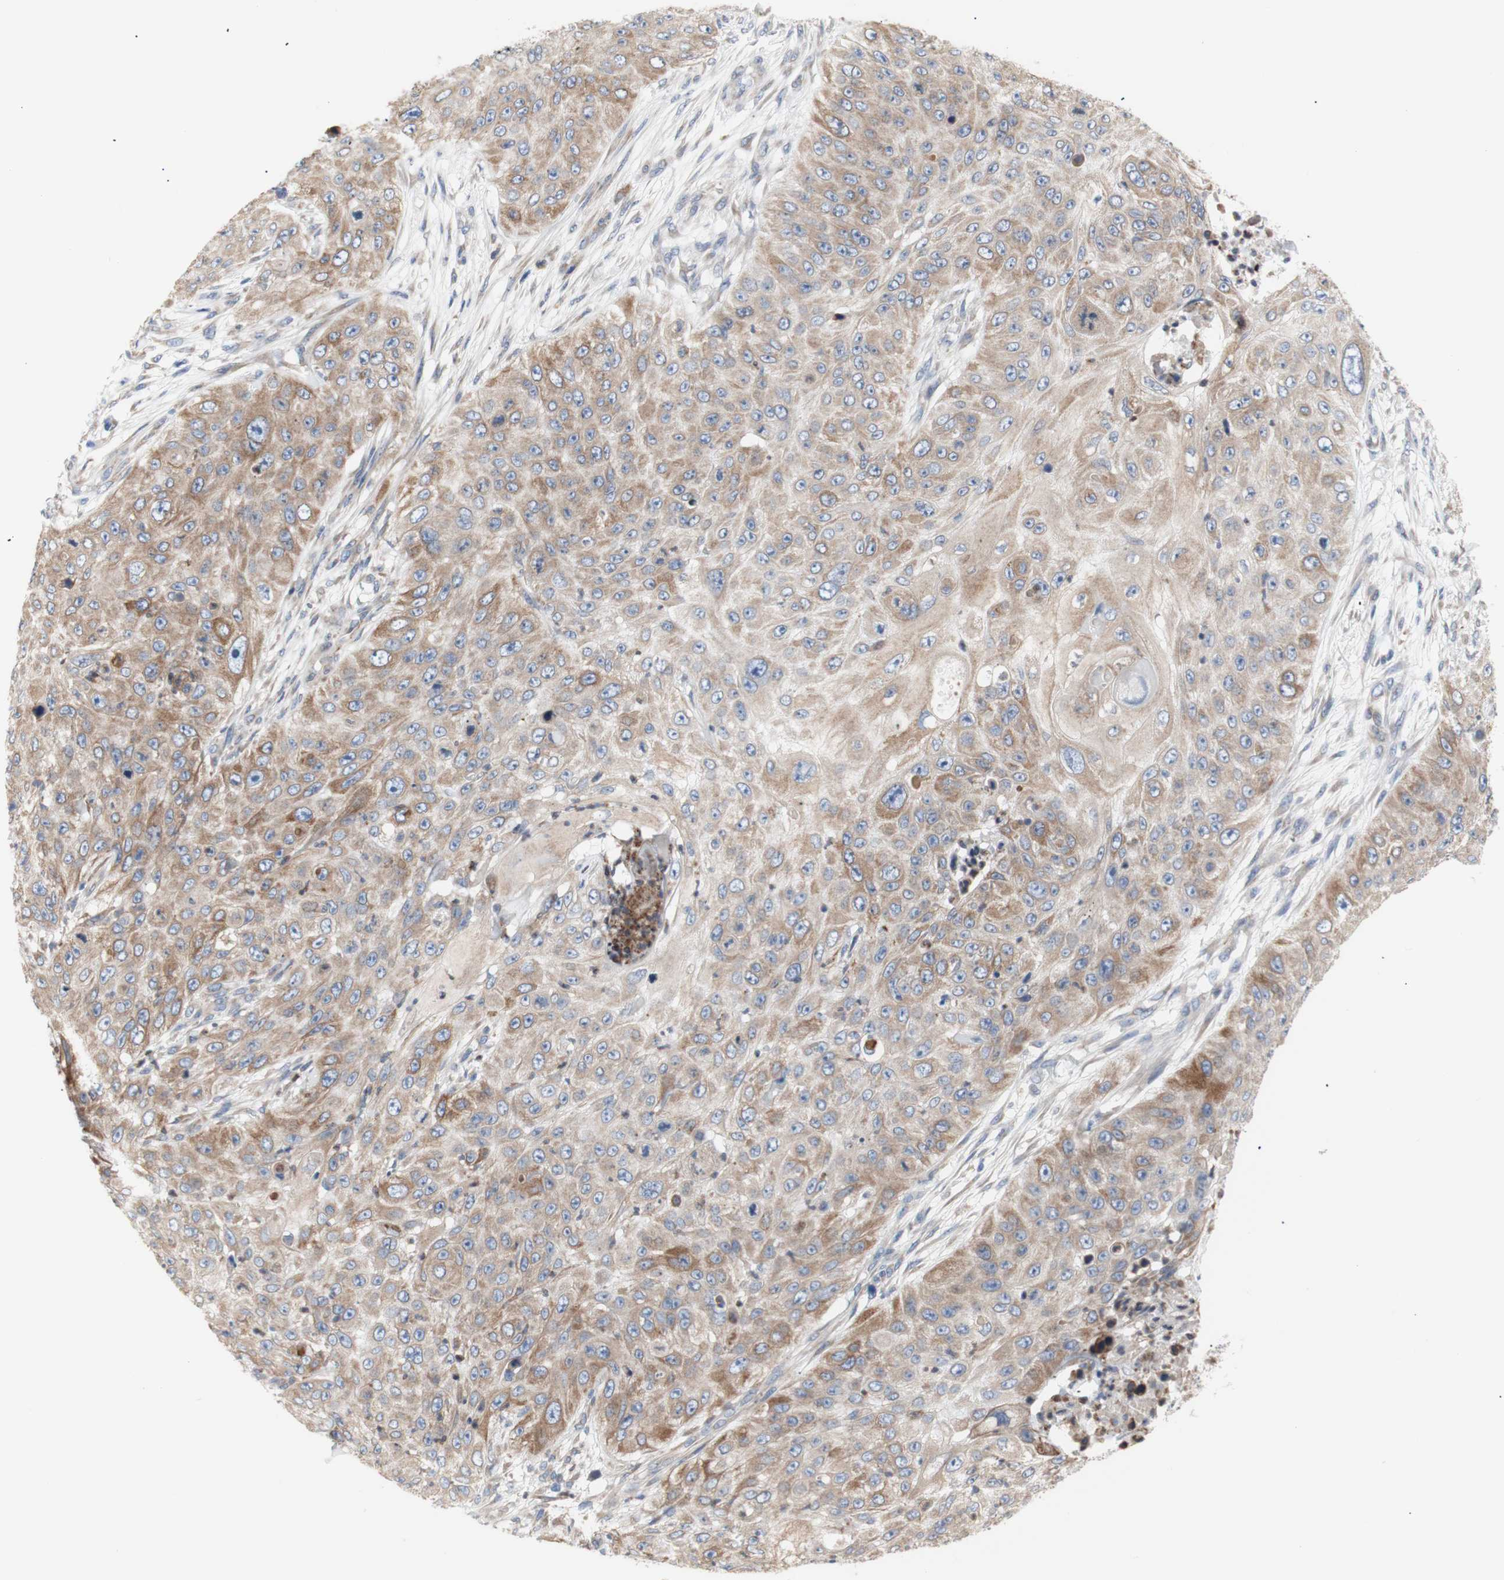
{"staining": {"intensity": "moderate", "quantity": ">75%", "location": "cytoplasmic/membranous"}, "tissue": "skin cancer", "cell_type": "Tumor cells", "image_type": "cancer", "snomed": [{"axis": "morphology", "description": "Squamous cell carcinoma, NOS"}, {"axis": "topography", "description": "Skin"}], "caption": "The image displays a brown stain indicating the presence of a protein in the cytoplasmic/membranous of tumor cells in squamous cell carcinoma (skin). Ihc stains the protein of interest in brown and the nuclei are stained blue.", "gene": "ERLIN1", "patient": {"sex": "female", "age": 80}}